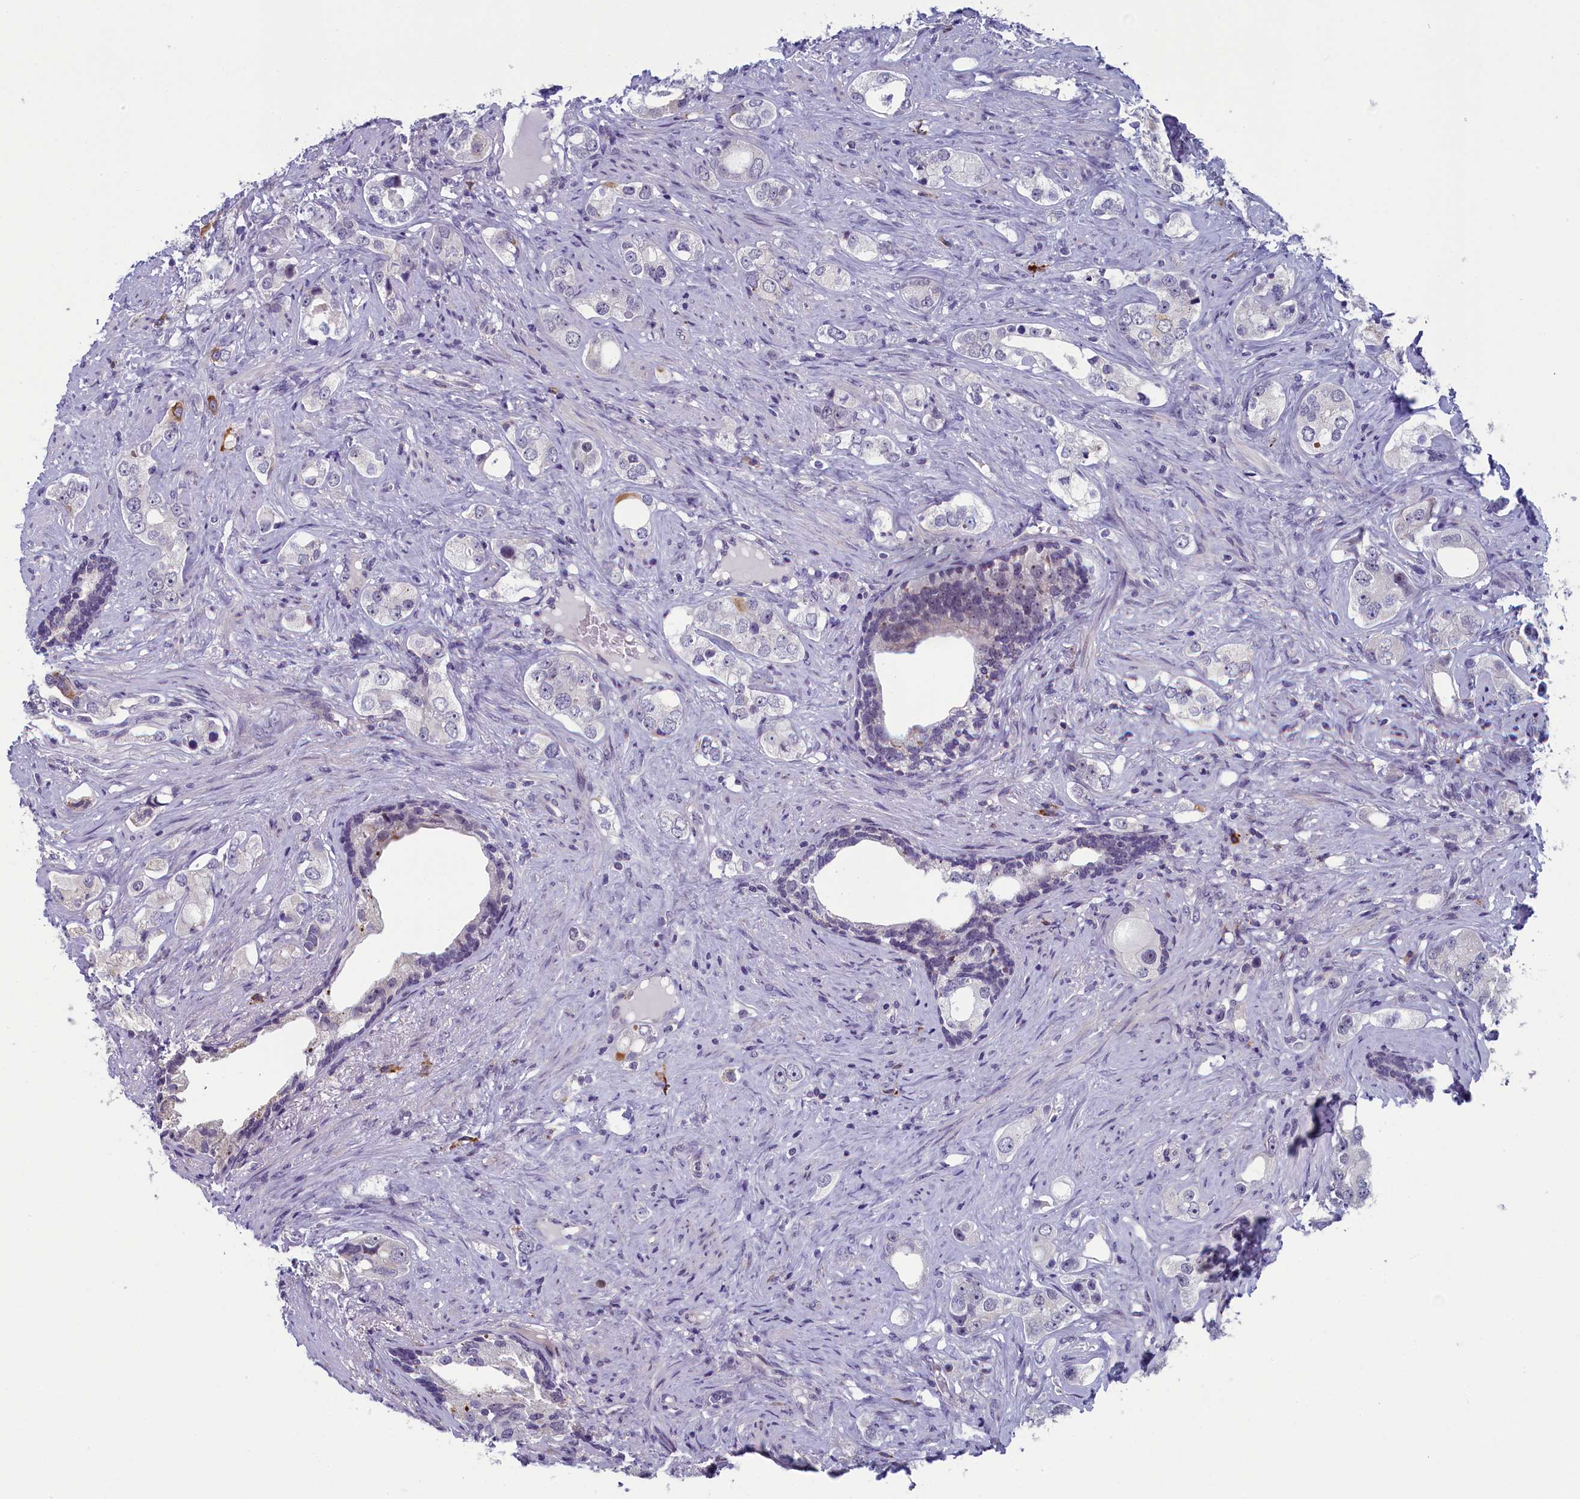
{"staining": {"intensity": "negative", "quantity": "none", "location": "none"}, "tissue": "prostate cancer", "cell_type": "Tumor cells", "image_type": "cancer", "snomed": [{"axis": "morphology", "description": "Adenocarcinoma, High grade"}, {"axis": "topography", "description": "Prostate"}], "caption": "Immunohistochemistry of human adenocarcinoma (high-grade) (prostate) reveals no positivity in tumor cells. (DAB (3,3'-diaminobenzidine) immunohistochemistry (IHC) visualized using brightfield microscopy, high magnification).", "gene": "CNEP1R1", "patient": {"sex": "male", "age": 63}}